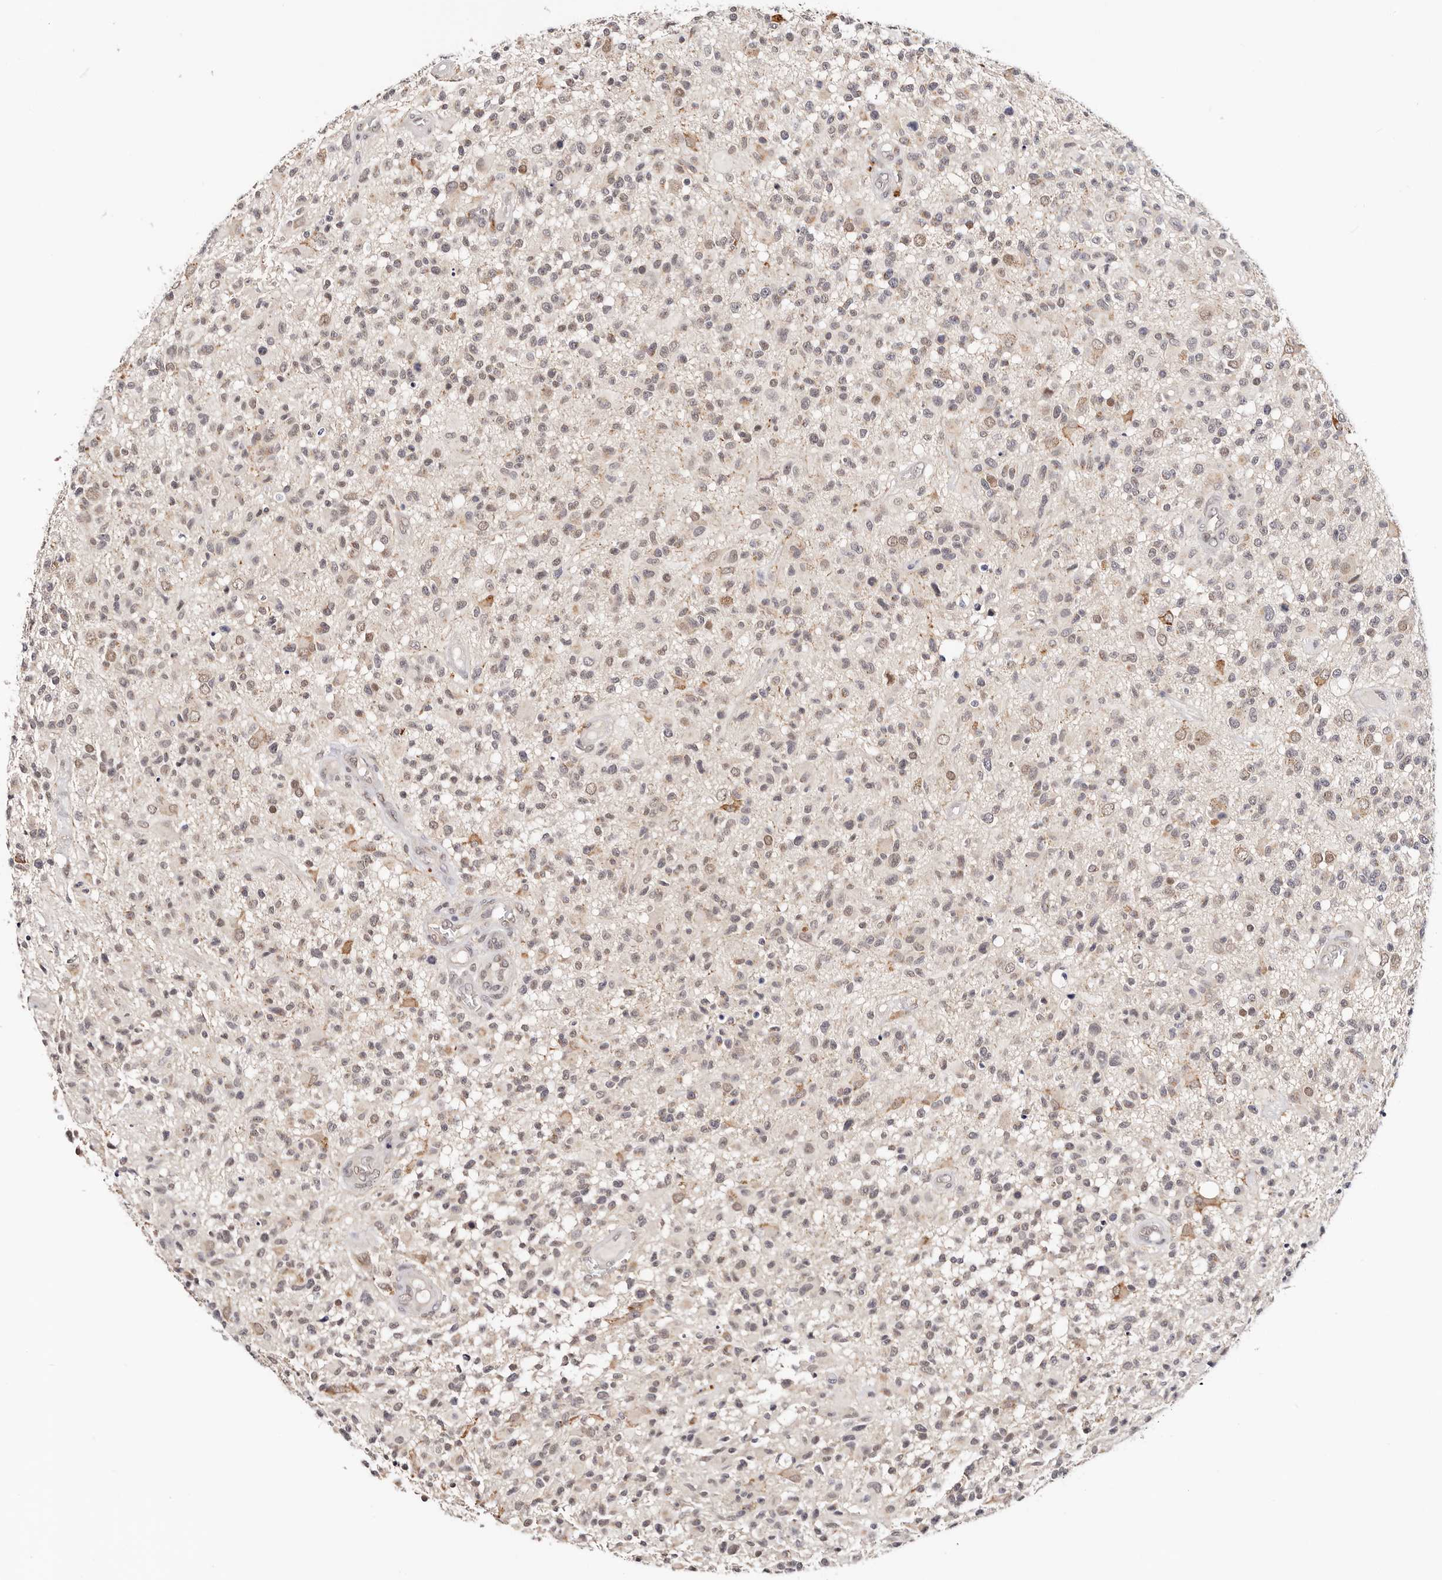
{"staining": {"intensity": "weak", "quantity": ">75%", "location": "nuclear"}, "tissue": "glioma", "cell_type": "Tumor cells", "image_type": "cancer", "snomed": [{"axis": "morphology", "description": "Glioma, malignant, High grade"}, {"axis": "morphology", "description": "Glioblastoma, NOS"}, {"axis": "topography", "description": "Brain"}], "caption": "A histopathology image of human glioblastoma stained for a protein reveals weak nuclear brown staining in tumor cells. The staining is performed using DAB (3,3'-diaminobenzidine) brown chromogen to label protein expression. The nuclei are counter-stained blue using hematoxylin.", "gene": "VIPAS39", "patient": {"sex": "male", "age": 60}}